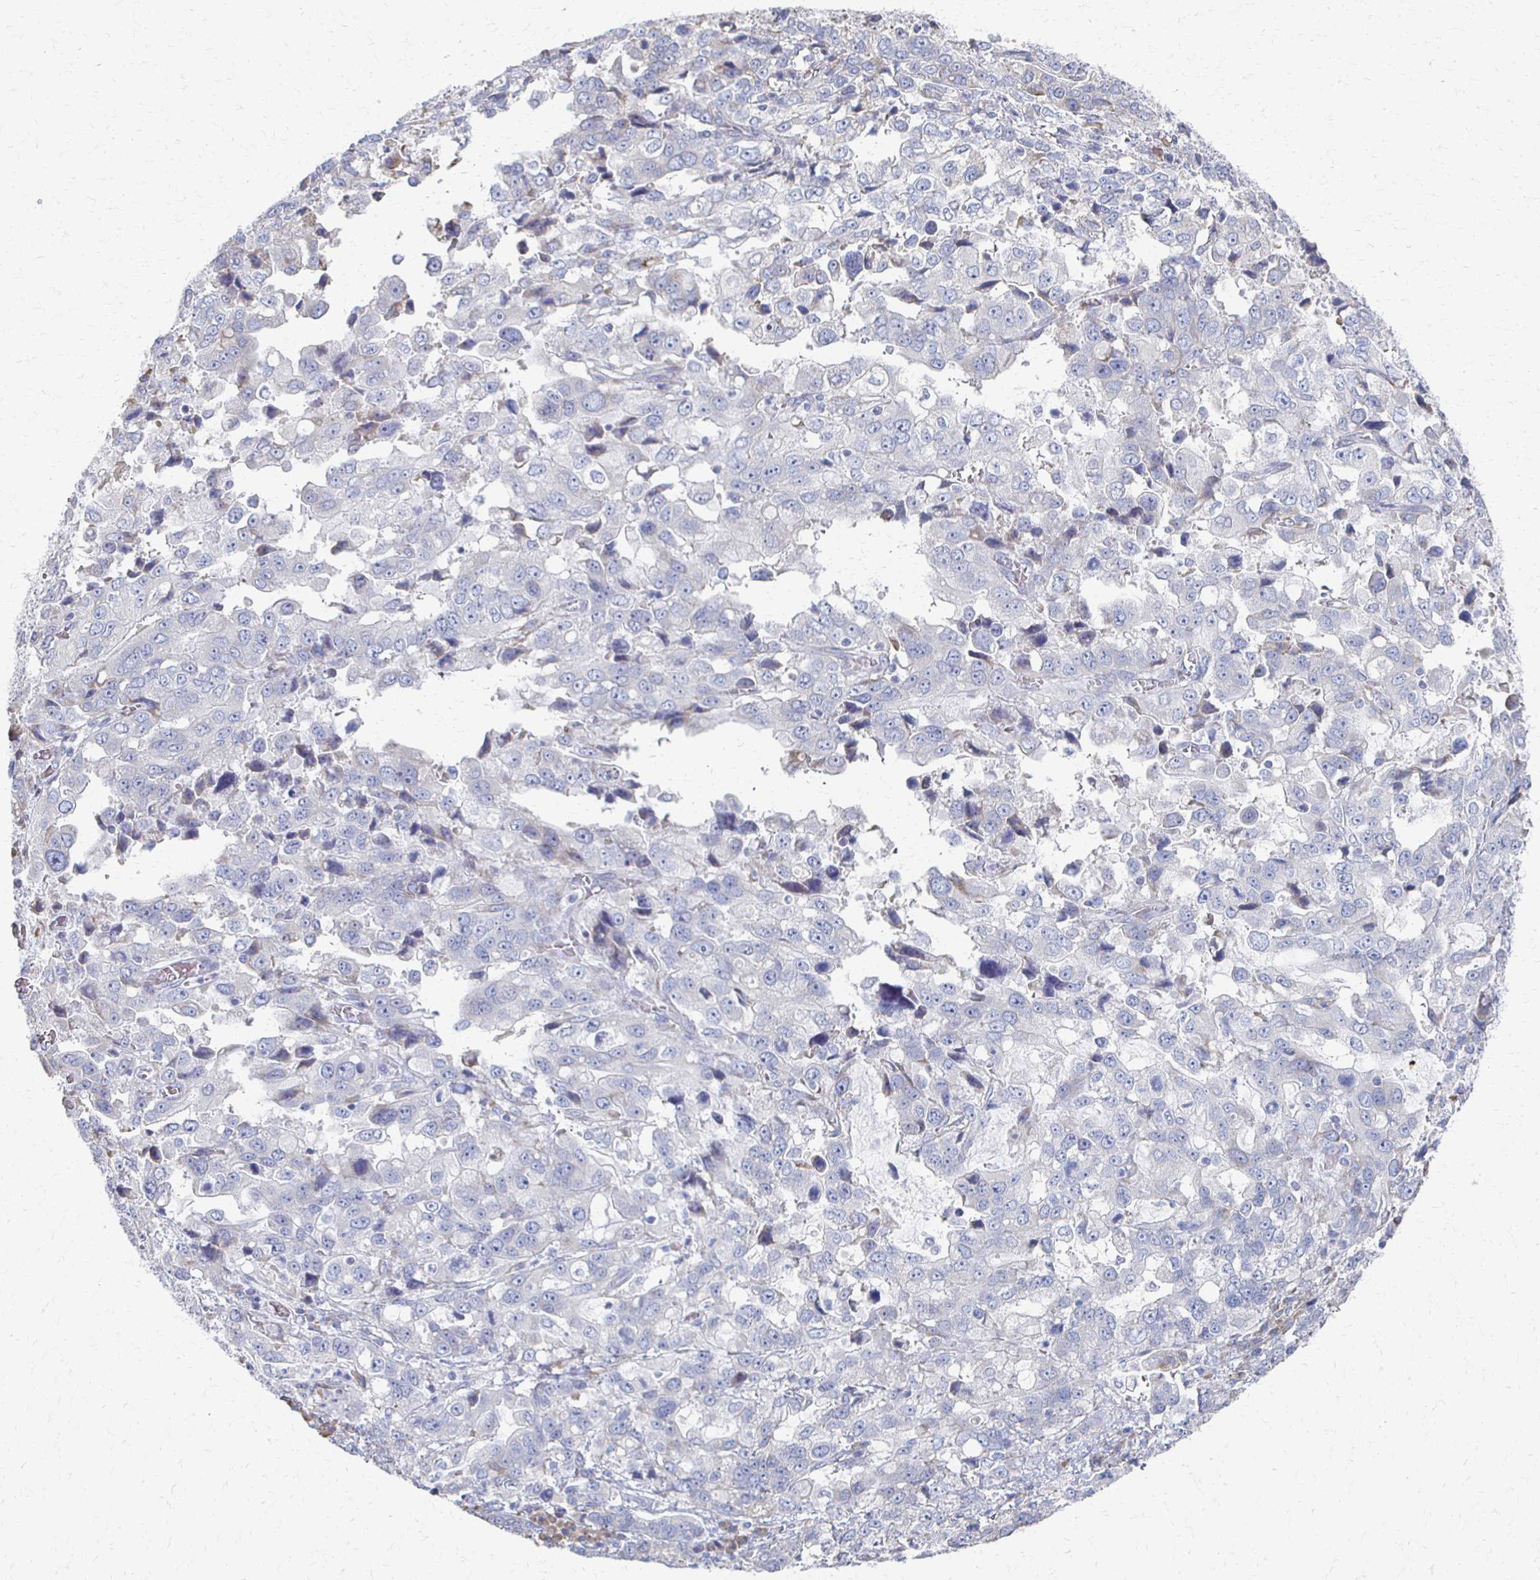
{"staining": {"intensity": "negative", "quantity": "none", "location": "none"}, "tissue": "stomach cancer", "cell_type": "Tumor cells", "image_type": "cancer", "snomed": [{"axis": "morphology", "description": "Adenocarcinoma, NOS"}, {"axis": "topography", "description": "Stomach, upper"}], "caption": "This is an IHC micrograph of stomach cancer (adenocarcinoma). There is no positivity in tumor cells.", "gene": "ATP1A3", "patient": {"sex": "female", "age": 81}}